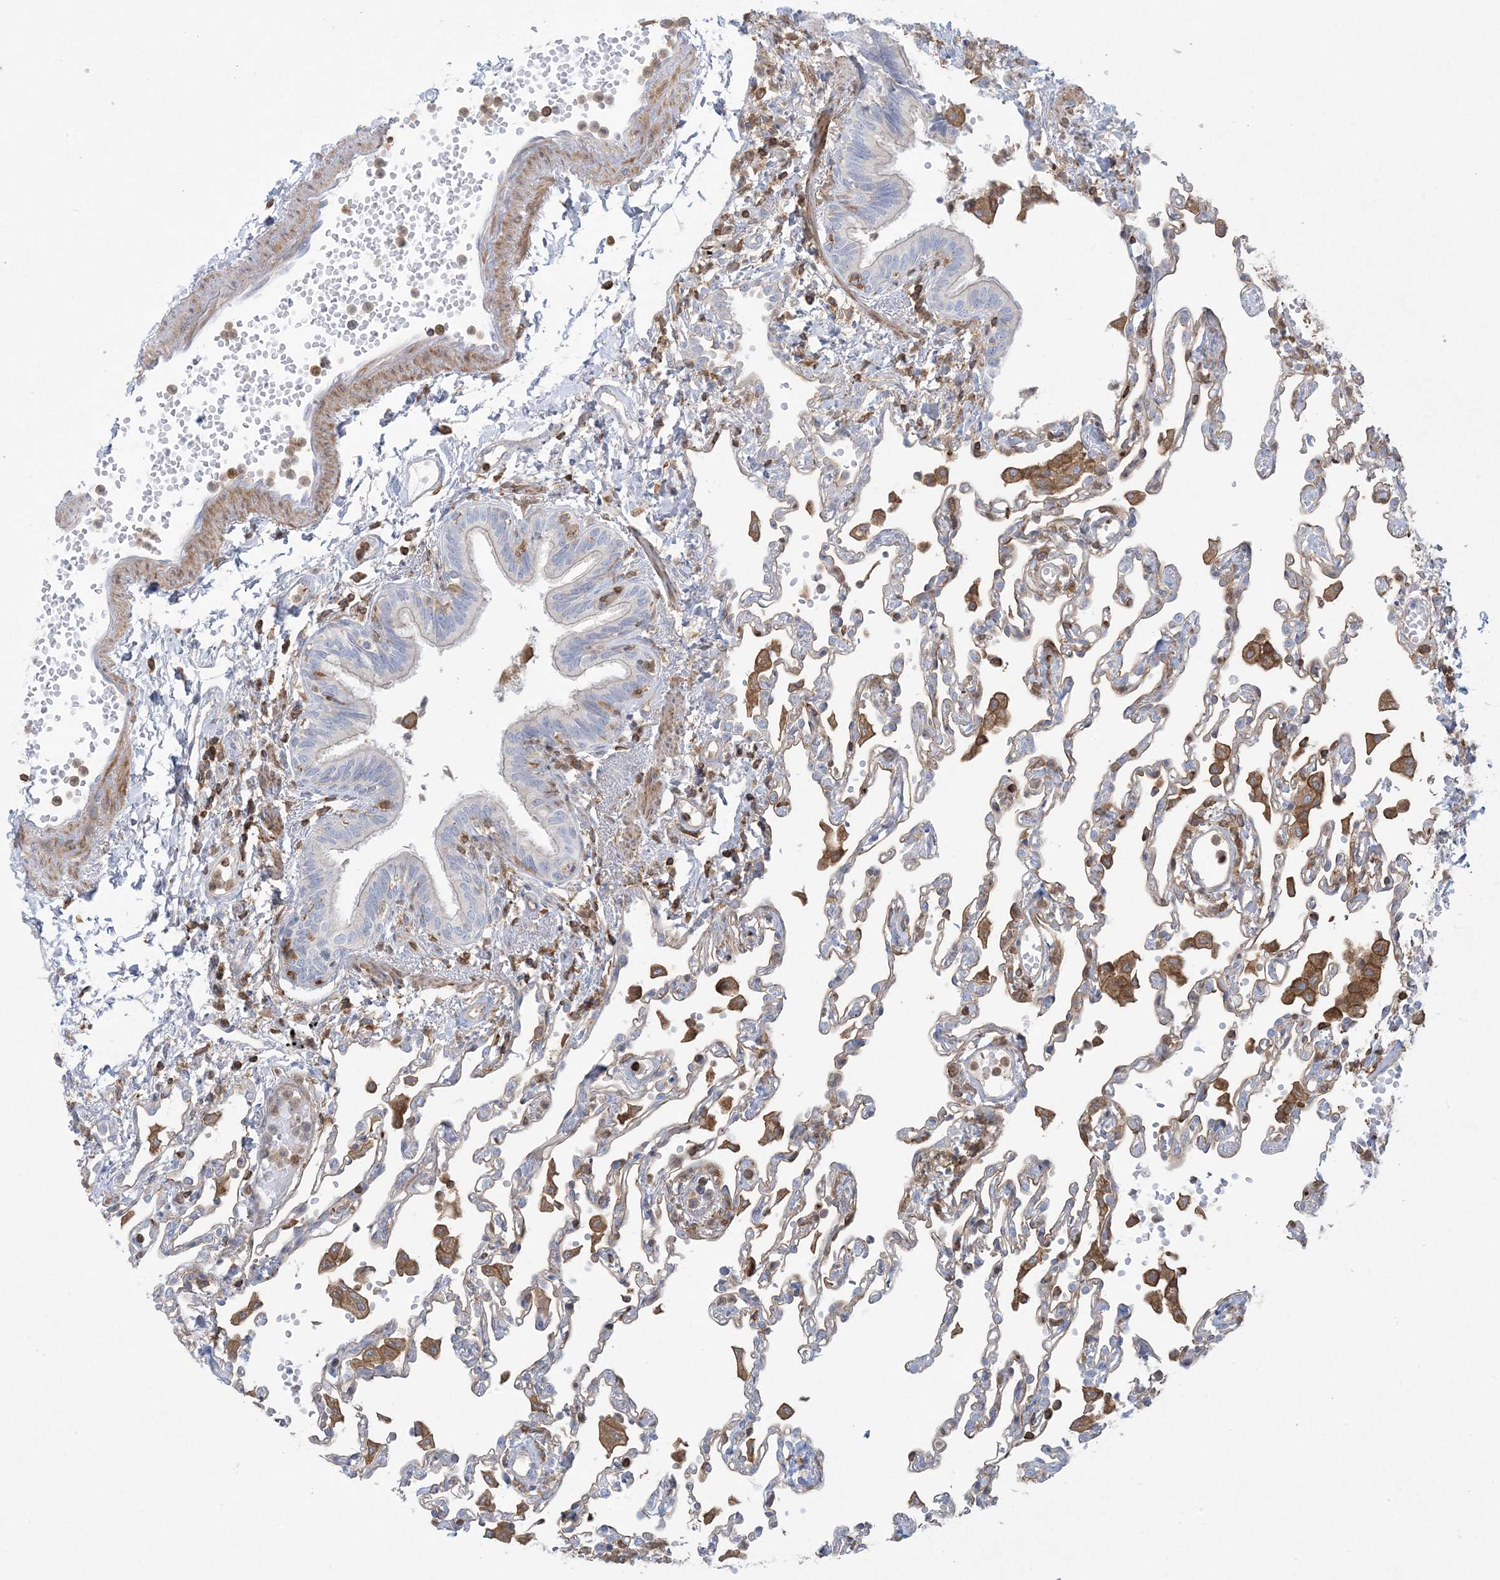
{"staining": {"intensity": "negative", "quantity": "none", "location": "none"}, "tissue": "lung", "cell_type": "Alveolar cells", "image_type": "normal", "snomed": [{"axis": "morphology", "description": "Normal tissue, NOS"}, {"axis": "topography", "description": "Bronchus"}, {"axis": "topography", "description": "Lung"}], "caption": "An IHC photomicrograph of benign lung is shown. There is no staining in alveolar cells of lung. (DAB immunohistochemistry with hematoxylin counter stain).", "gene": "ARHGAP30", "patient": {"sex": "female", "age": 49}}